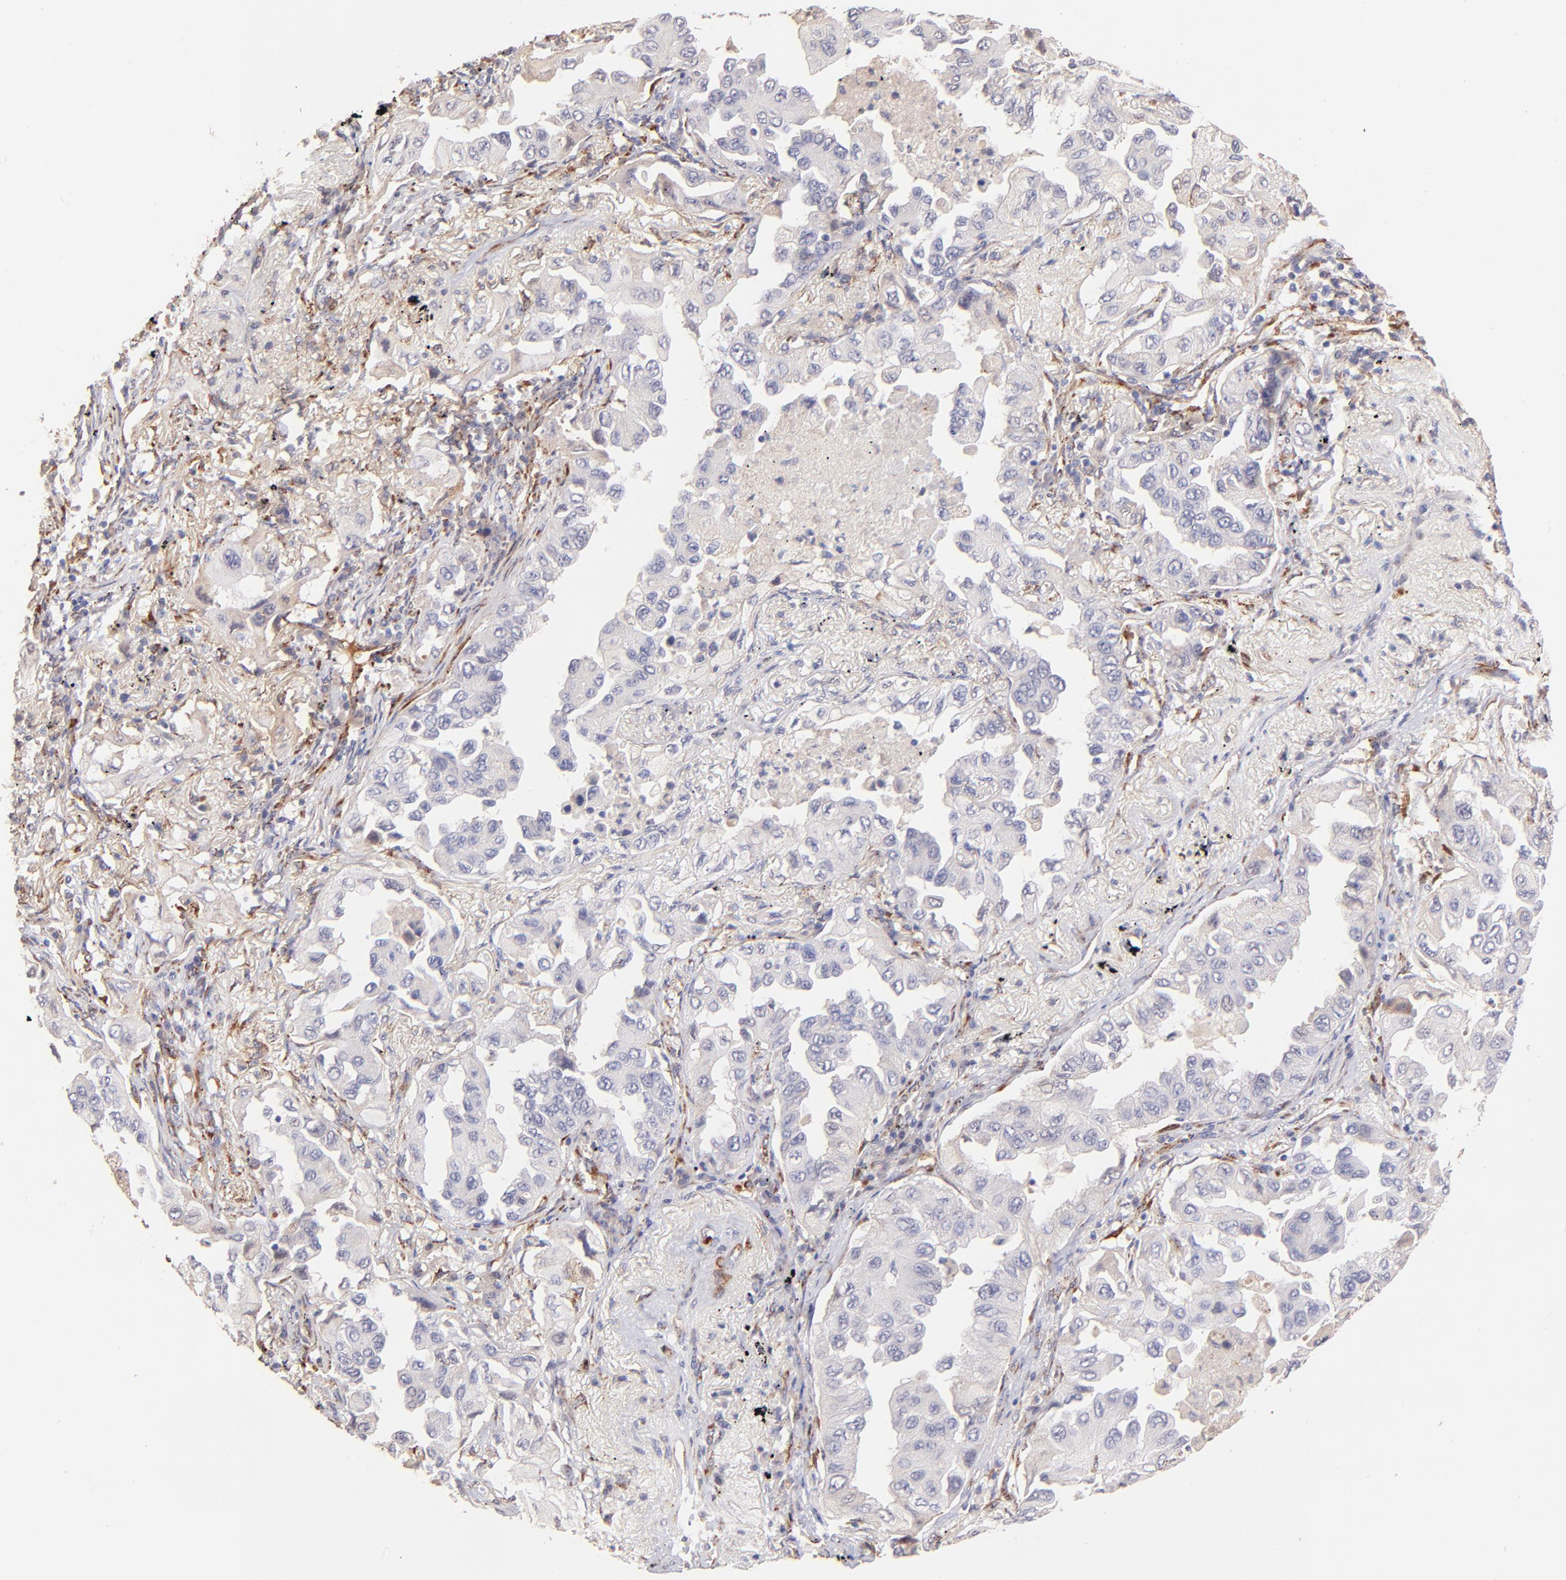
{"staining": {"intensity": "negative", "quantity": "none", "location": "none"}, "tissue": "lung cancer", "cell_type": "Tumor cells", "image_type": "cancer", "snomed": [{"axis": "morphology", "description": "Adenocarcinoma, NOS"}, {"axis": "topography", "description": "Lung"}], "caption": "A micrograph of human lung cancer is negative for staining in tumor cells.", "gene": "SPARC", "patient": {"sex": "female", "age": 65}}